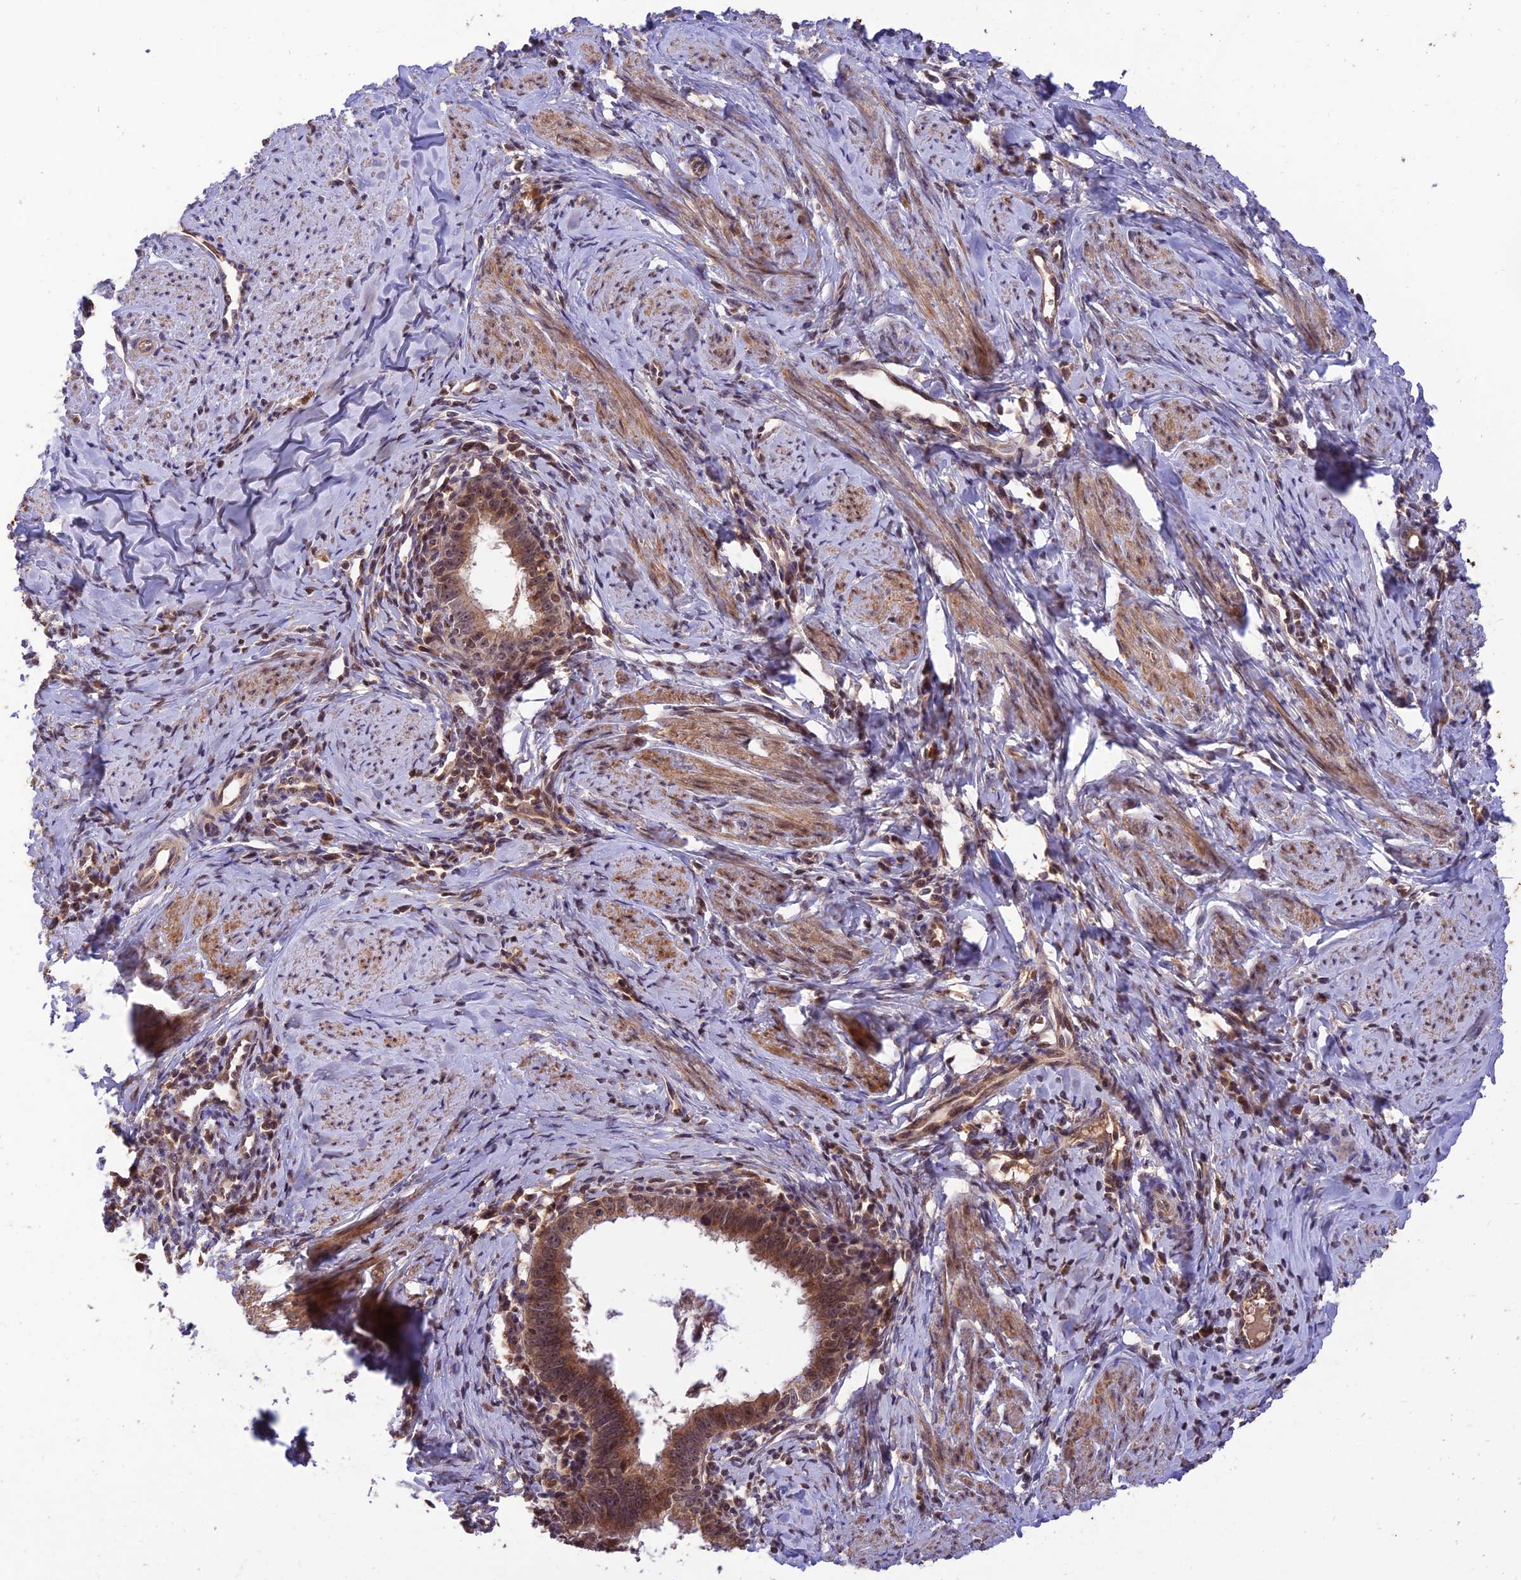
{"staining": {"intensity": "moderate", "quantity": ">75%", "location": "cytoplasmic/membranous,nuclear"}, "tissue": "cervical cancer", "cell_type": "Tumor cells", "image_type": "cancer", "snomed": [{"axis": "morphology", "description": "Adenocarcinoma, NOS"}, {"axis": "topography", "description": "Cervix"}], "caption": "About >75% of tumor cells in human cervical cancer demonstrate moderate cytoplasmic/membranous and nuclear protein staining as visualized by brown immunohistochemical staining.", "gene": "REV1", "patient": {"sex": "female", "age": 36}}